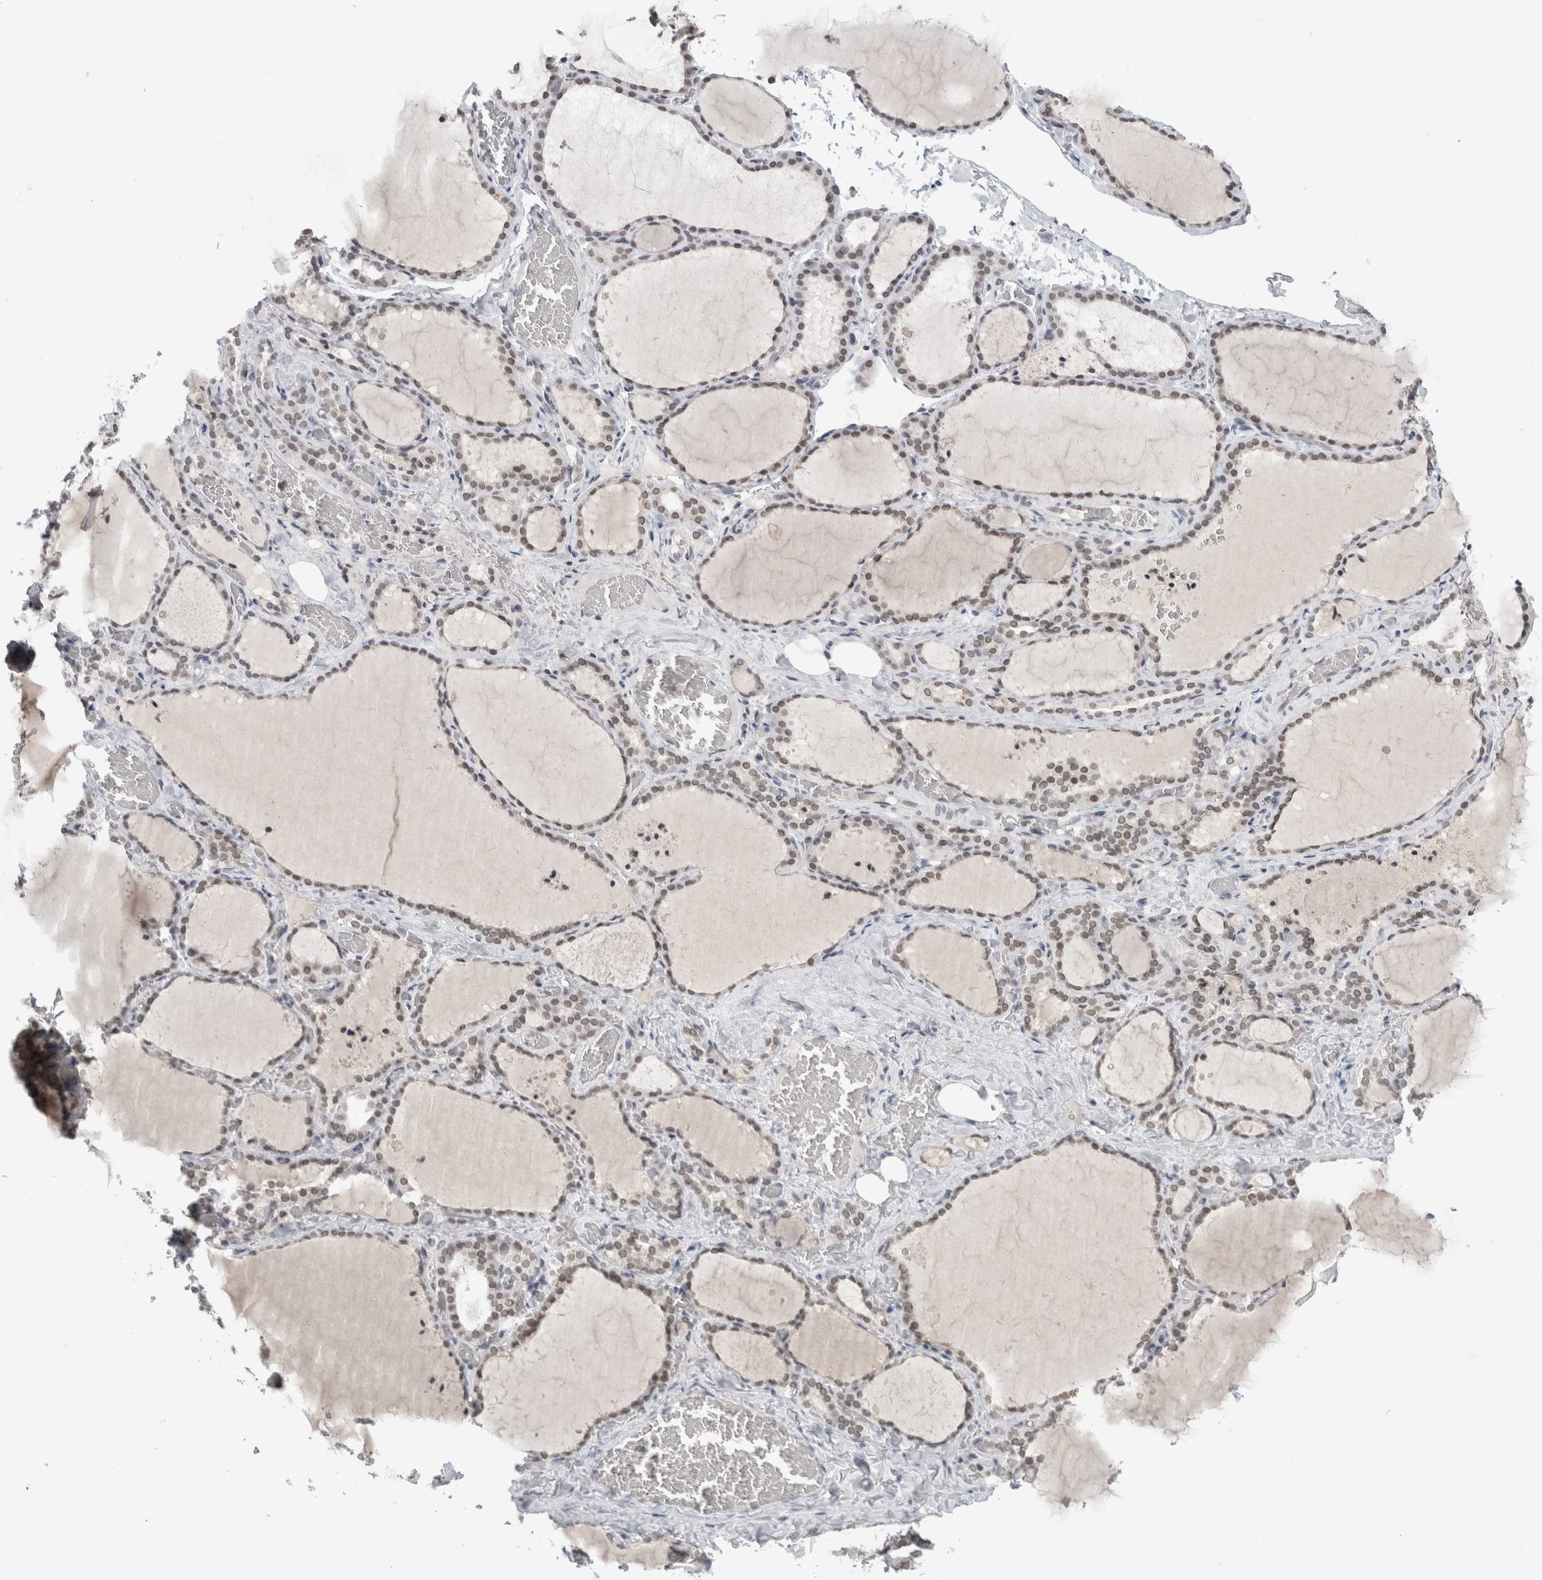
{"staining": {"intensity": "weak", "quantity": ">75%", "location": "nuclear"}, "tissue": "thyroid gland", "cell_type": "Glandular cells", "image_type": "normal", "snomed": [{"axis": "morphology", "description": "Normal tissue, NOS"}, {"axis": "topography", "description": "Thyroid gland"}], "caption": "Protein staining by immunohistochemistry (IHC) exhibits weak nuclear positivity in approximately >75% of glandular cells in benign thyroid gland.", "gene": "ZNF770", "patient": {"sex": "female", "age": 22}}